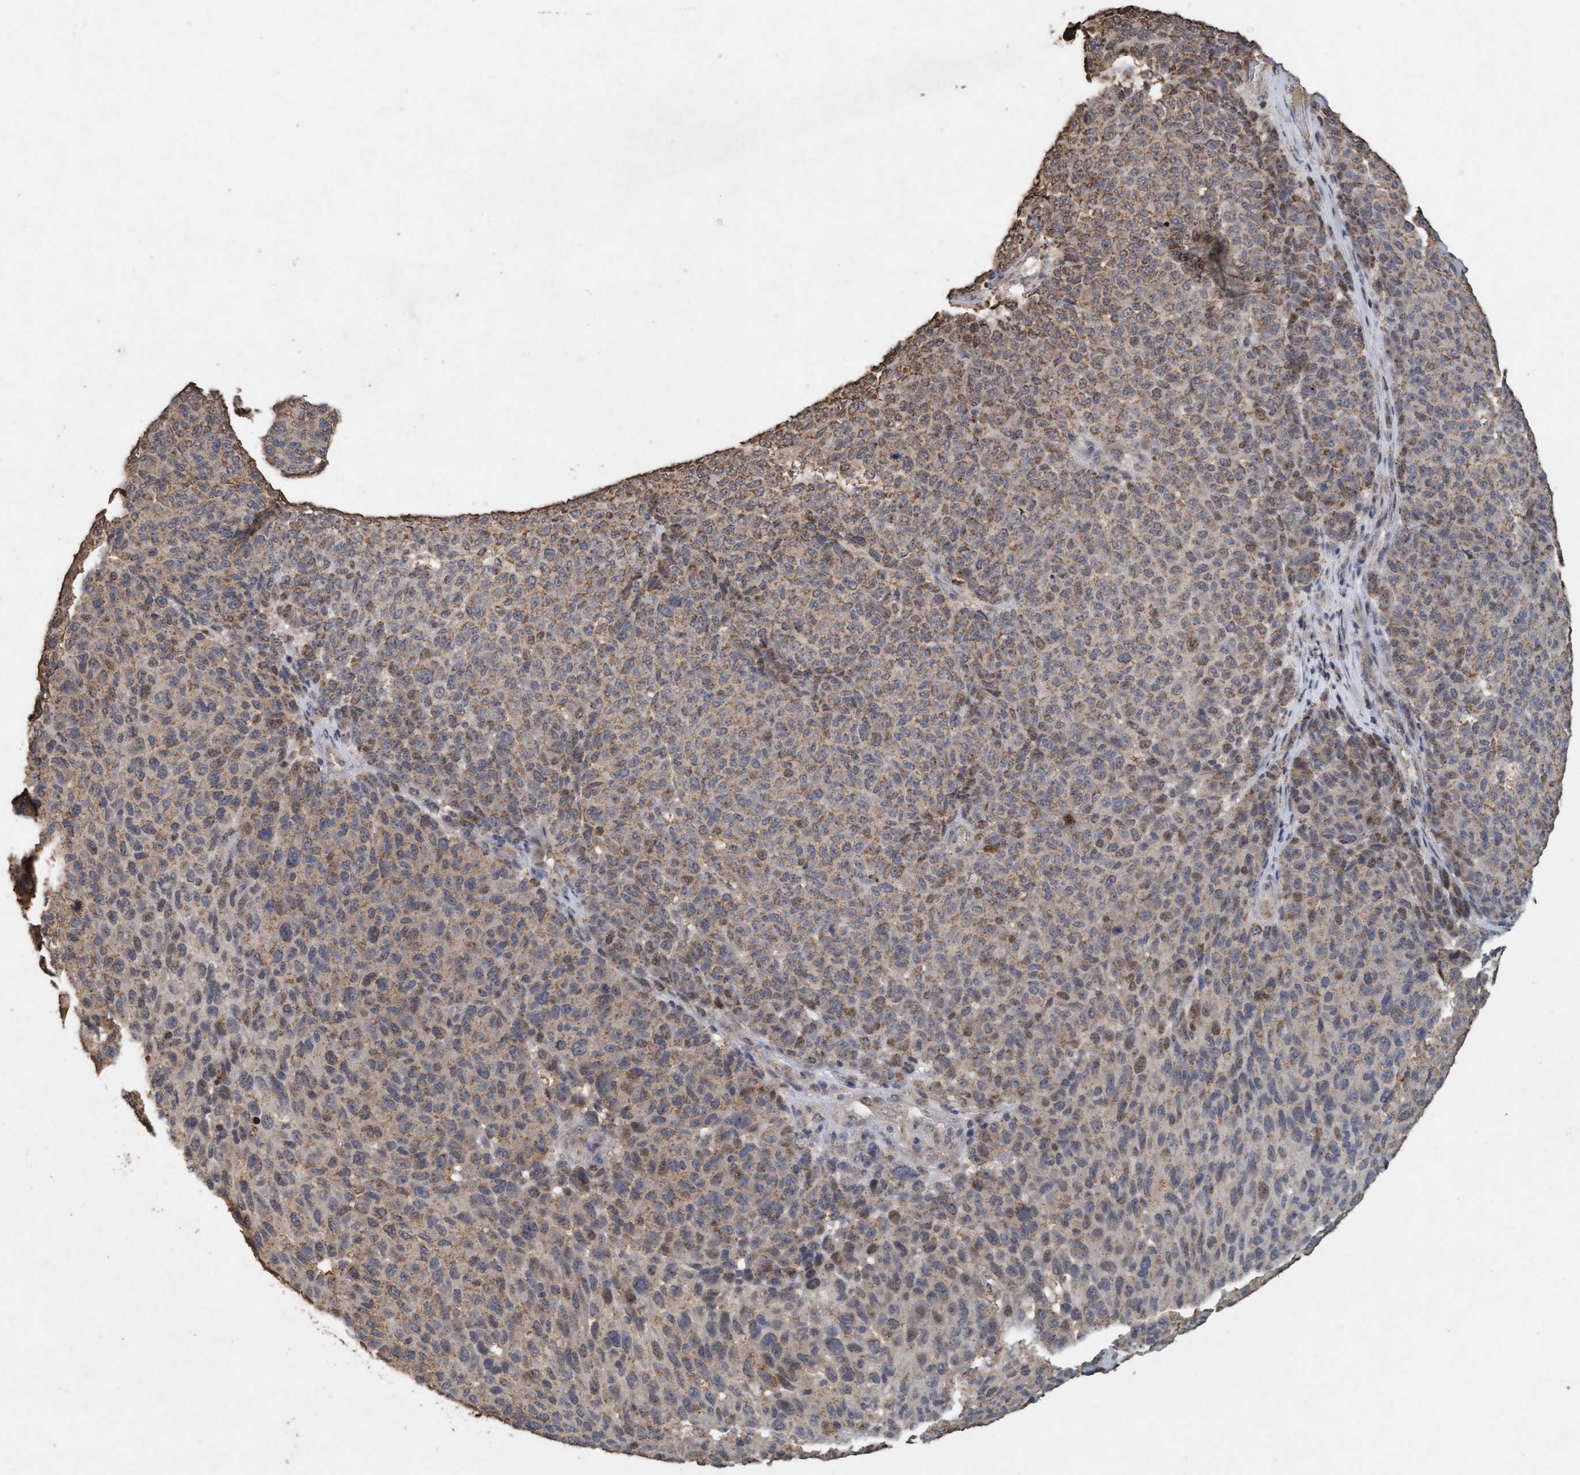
{"staining": {"intensity": "weak", "quantity": ">75%", "location": "cytoplasmic/membranous"}, "tissue": "melanoma", "cell_type": "Tumor cells", "image_type": "cancer", "snomed": [{"axis": "morphology", "description": "Malignant melanoma, NOS"}, {"axis": "topography", "description": "Skin"}], "caption": "DAB (3,3'-diaminobenzidine) immunohistochemical staining of melanoma exhibits weak cytoplasmic/membranous protein staining in approximately >75% of tumor cells. (IHC, brightfield microscopy, high magnification).", "gene": "VSIG8", "patient": {"sex": "male", "age": 59}}